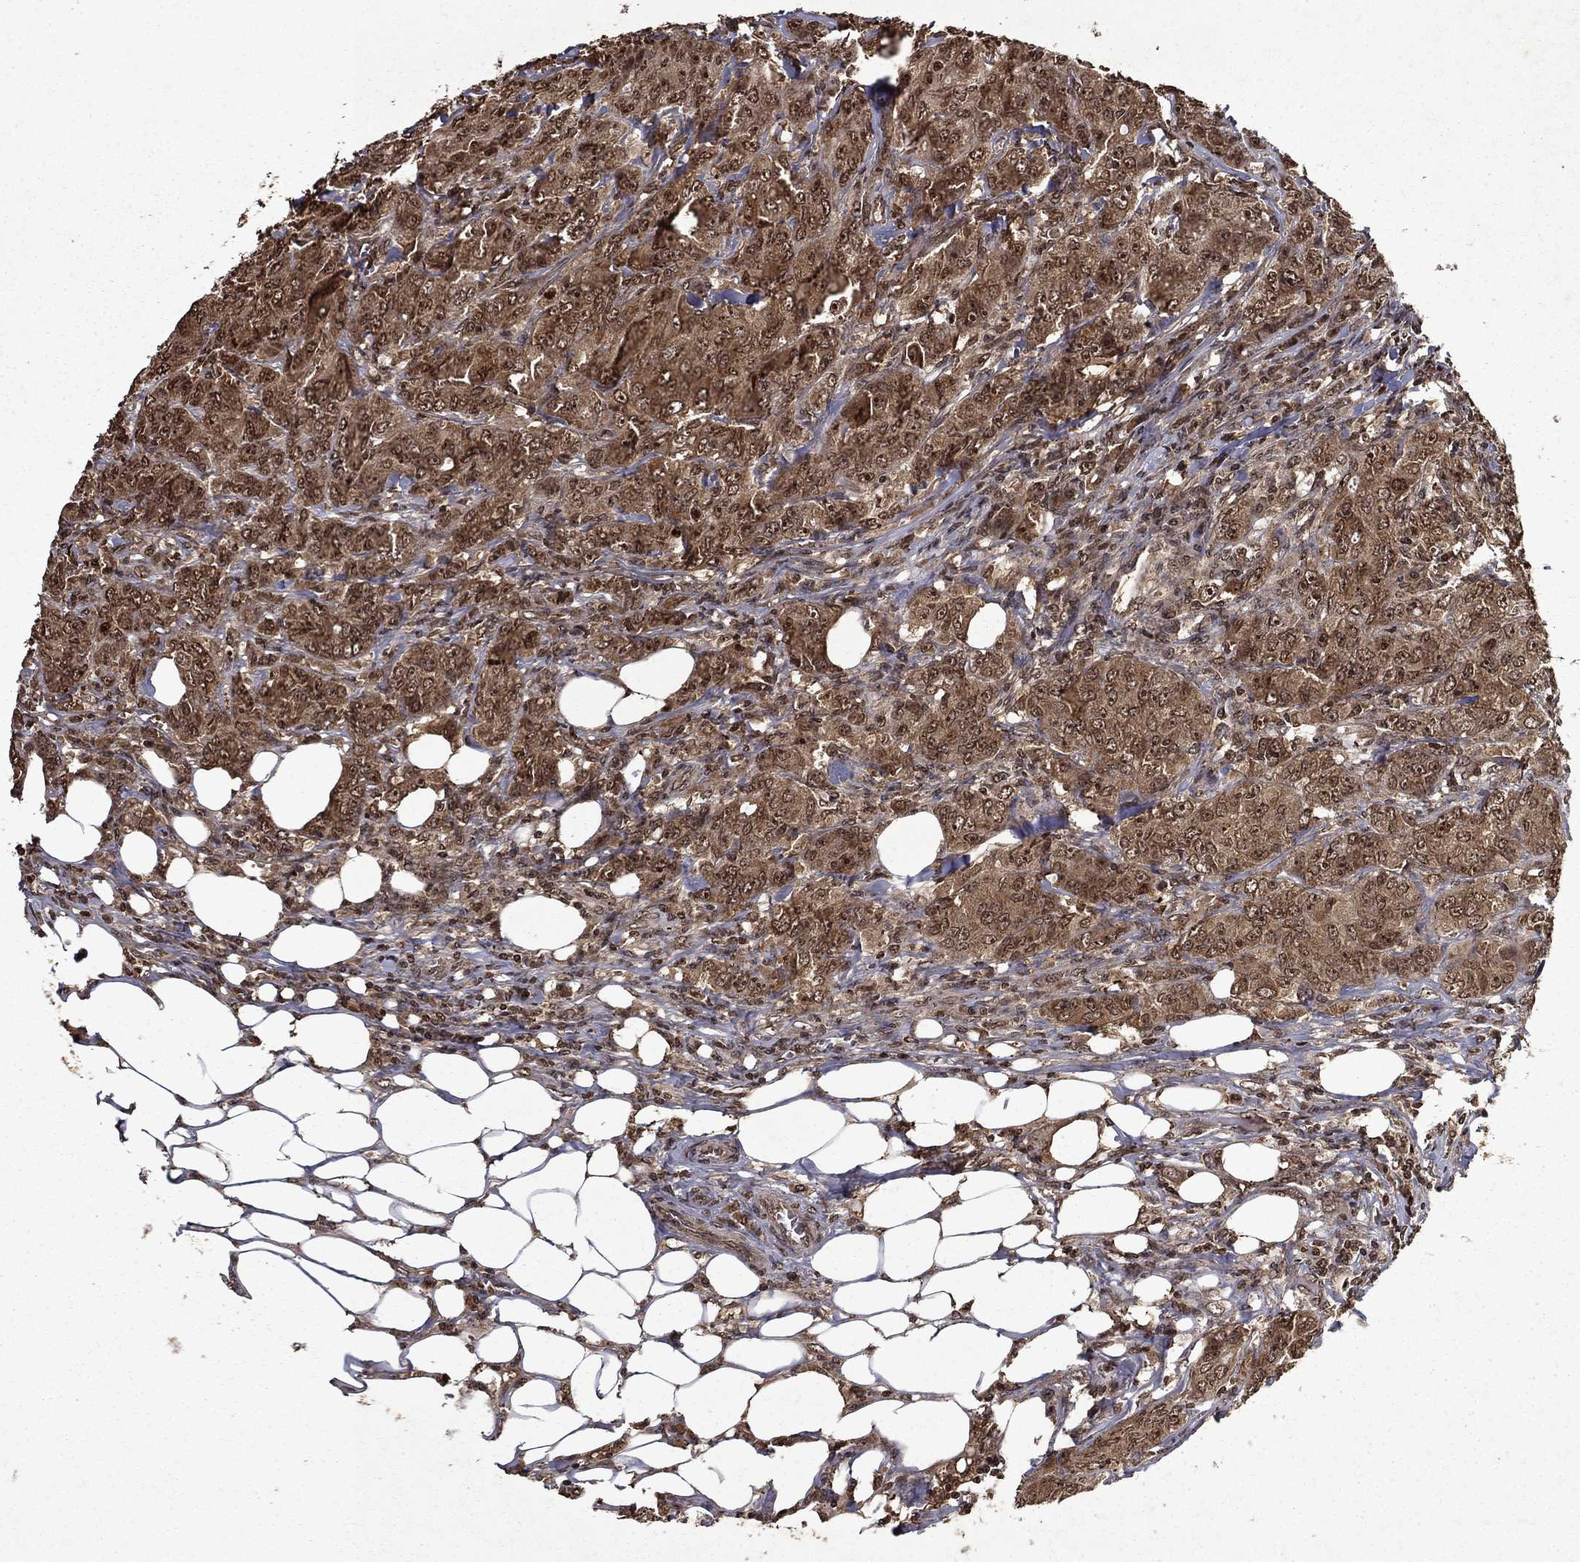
{"staining": {"intensity": "moderate", "quantity": ">75%", "location": "cytoplasmic/membranous,nuclear"}, "tissue": "breast cancer", "cell_type": "Tumor cells", "image_type": "cancer", "snomed": [{"axis": "morphology", "description": "Duct carcinoma"}, {"axis": "topography", "description": "Breast"}], "caption": "Protein staining exhibits moderate cytoplasmic/membranous and nuclear expression in approximately >75% of tumor cells in breast intraductal carcinoma.", "gene": "PIN4", "patient": {"sex": "female", "age": 43}}